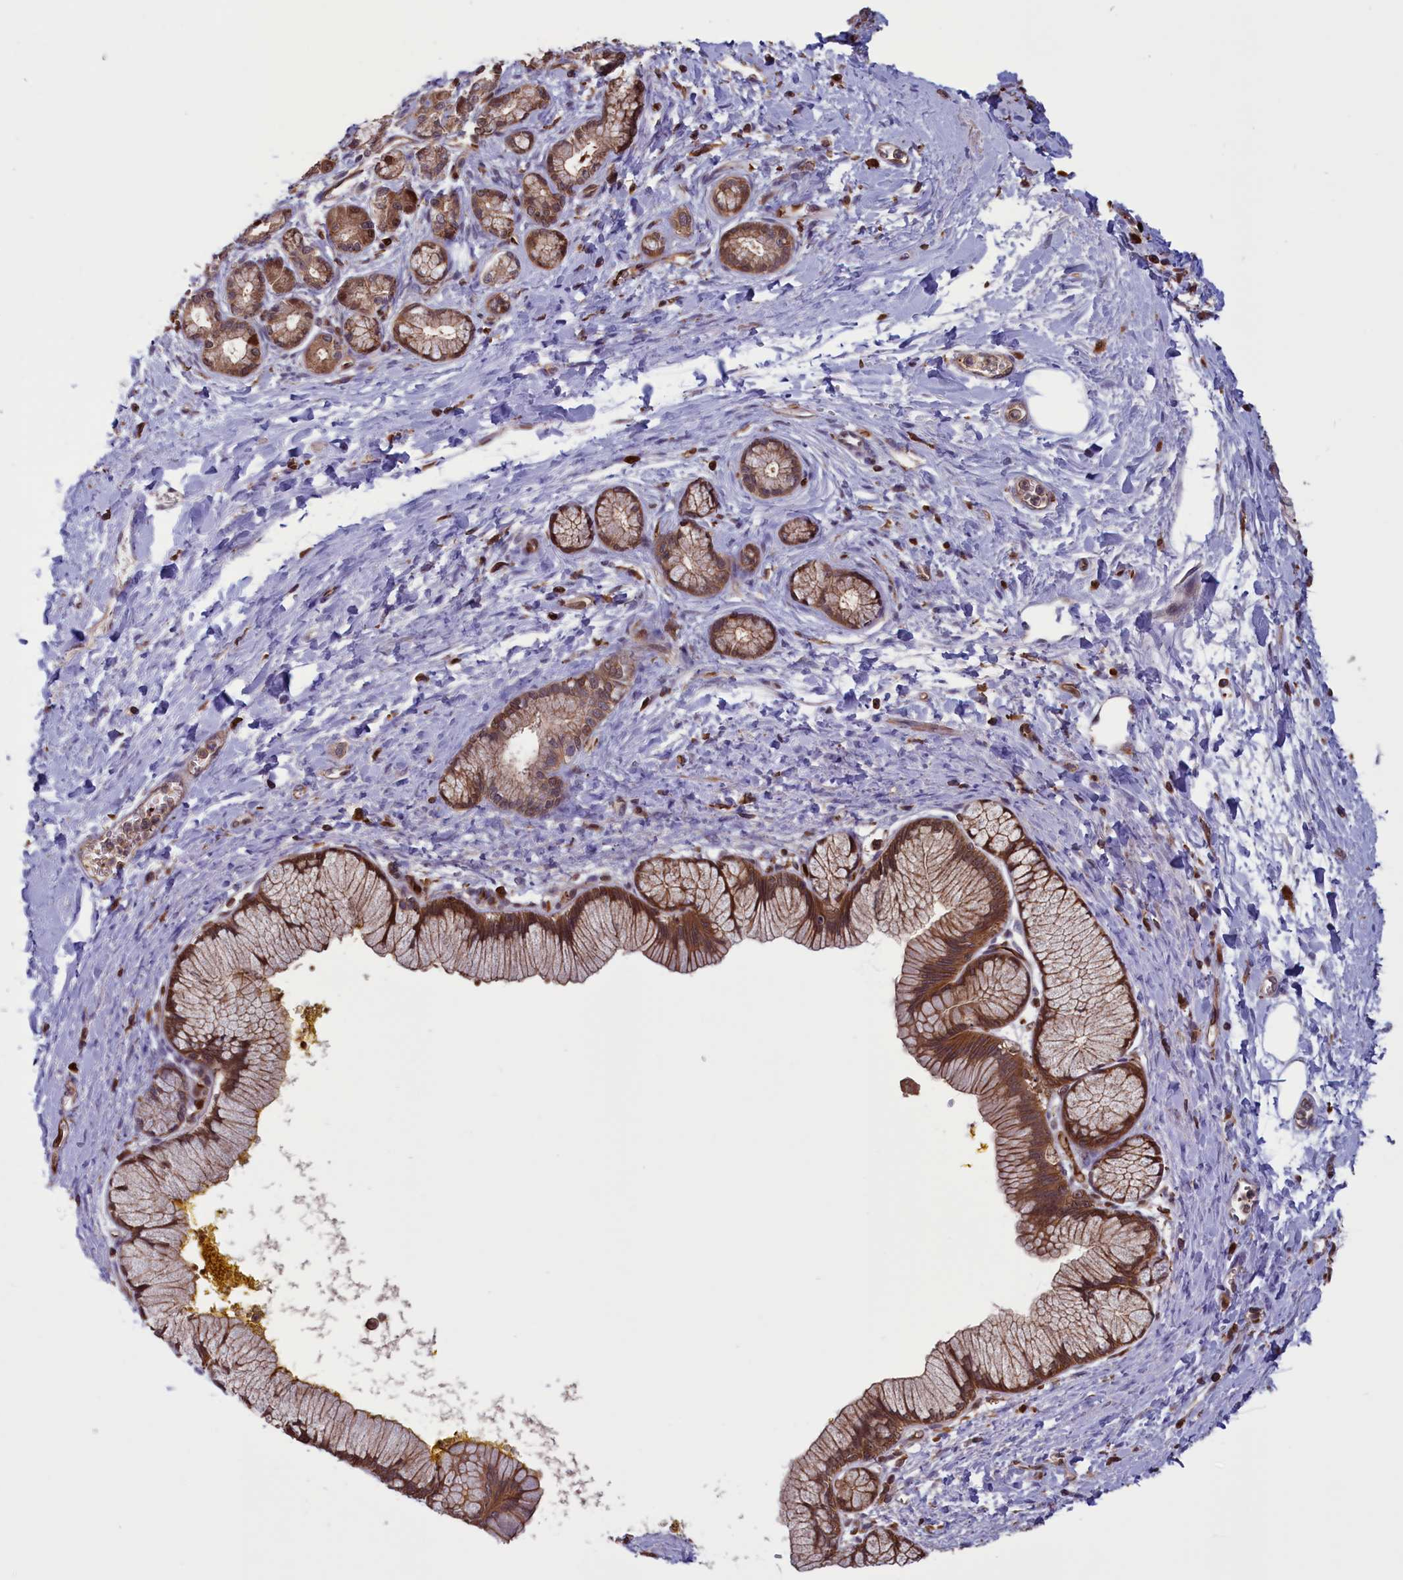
{"staining": {"intensity": "moderate", "quantity": ">75%", "location": "cytoplasmic/membranous"}, "tissue": "pancreatic cancer", "cell_type": "Tumor cells", "image_type": "cancer", "snomed": [{"axis": "morphology", "description": "Adenocarcinoma, NOS"}, {"axis": "topography", "description": "Pancreas"}], "caption": "This micrograph exhibits pancreatic cancer stained with immunohistochemistry to label a protein in brown. The cytoplasmic/membranous of tumor cells show moderate positivity for the protein. Nuclei are counter-stained blue.", "gene": "ARHGAP18", "patient": {"sex": "male", "age": 58}}